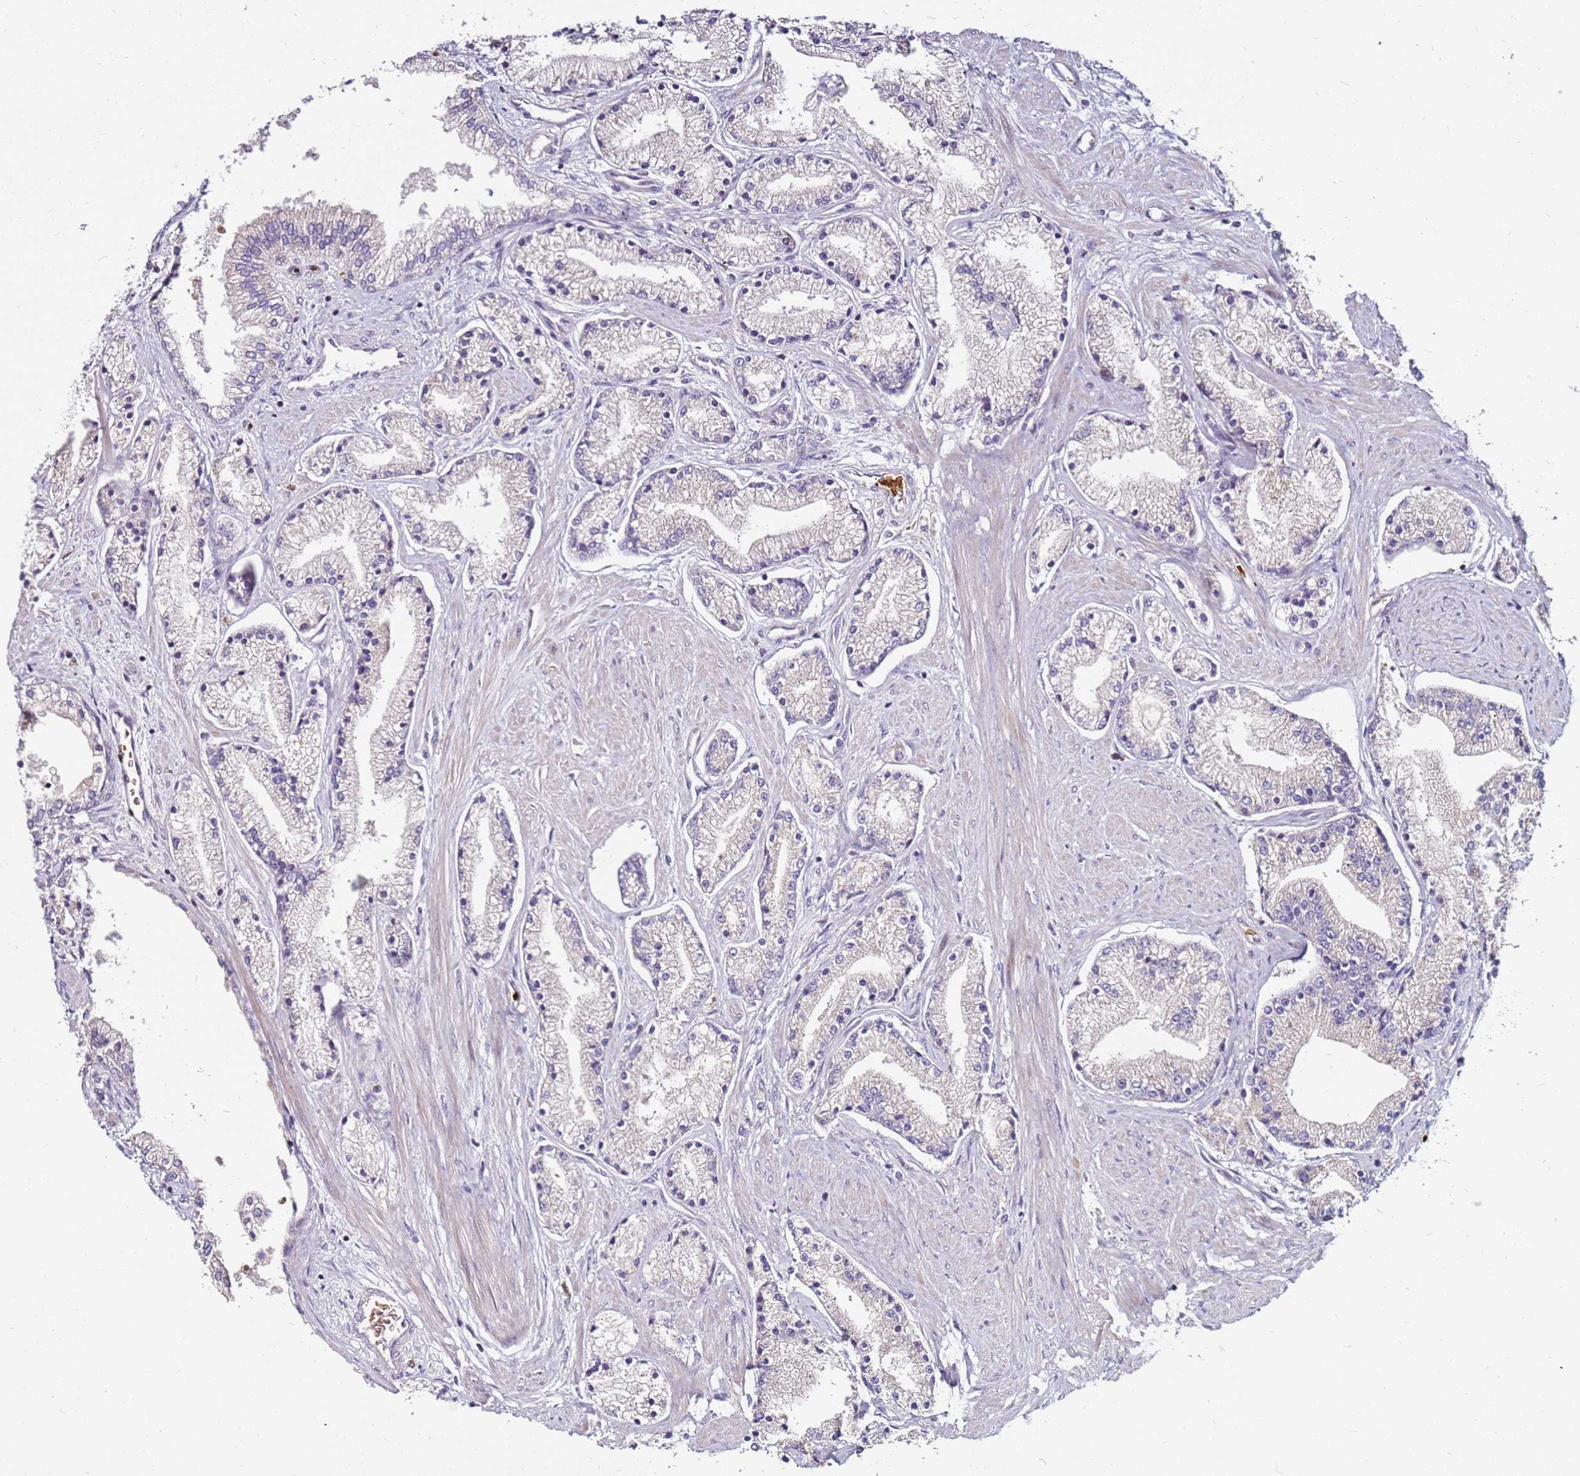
{"staining": {"intensity": "negative", "quantity": "none", "location": "none"}, "tissue": "prostate cancer", "cell_type": "Tumor cells", "image_type": "cancer", "snomed": [{"axis": "morphology", "description": "Adenocarcinoma, High grade"}, {"axis": "topography", "description": "Prostate"}], "caption": "A high-resolution micrograph shows immunohistochemistry (IHC) staining of adenocarcinoma (high-grade) (prostate), which shows no significant expression in tumor cells.", "gene": "RNF11", "patient": {"sex": "male", "age": 67}}